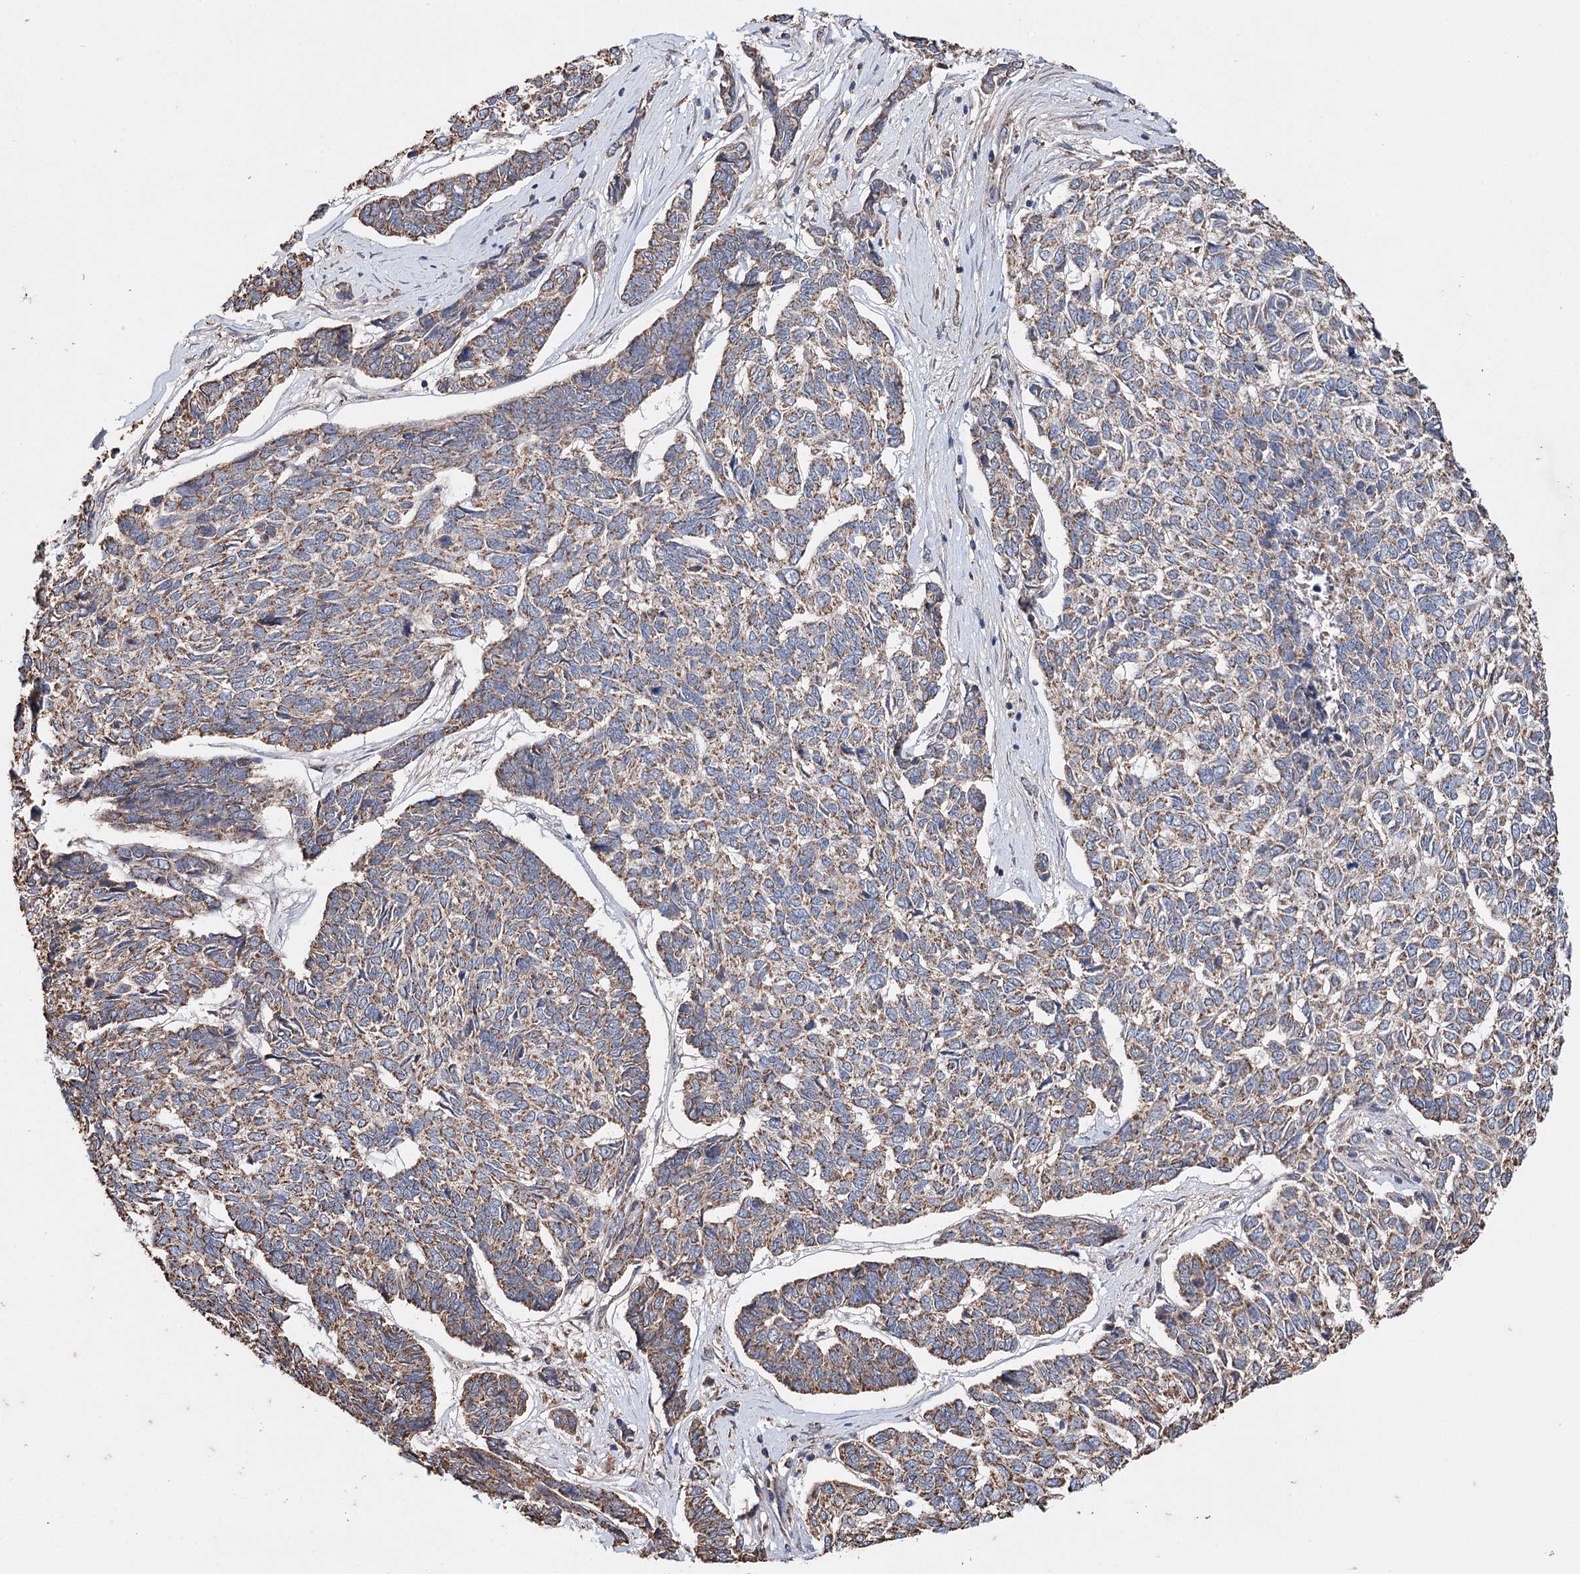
{"staining": {"intensity": "weak", "quantity": "25%-75%", "location": "cytoplasmic/membranous"}, "tissue": "skin cancer", "cell_type": "Tumor cells", "image_type": "cancer", "snomed": [{"axis": "morphology", "description": "Basal cell carcinoma"}, {"axis": "topography", "description": "Skin"}], "caption": "High-power microscopy captured an IHC photomicrograph of skin cancer, revealing weak cytoplasmic/membranous staining in about 25%-75% of tumor cells. (IHC, brightfield microscopy, high magnification).", "gene": "PIK3CB", "patient": {"sex": "female", "age": 65}}